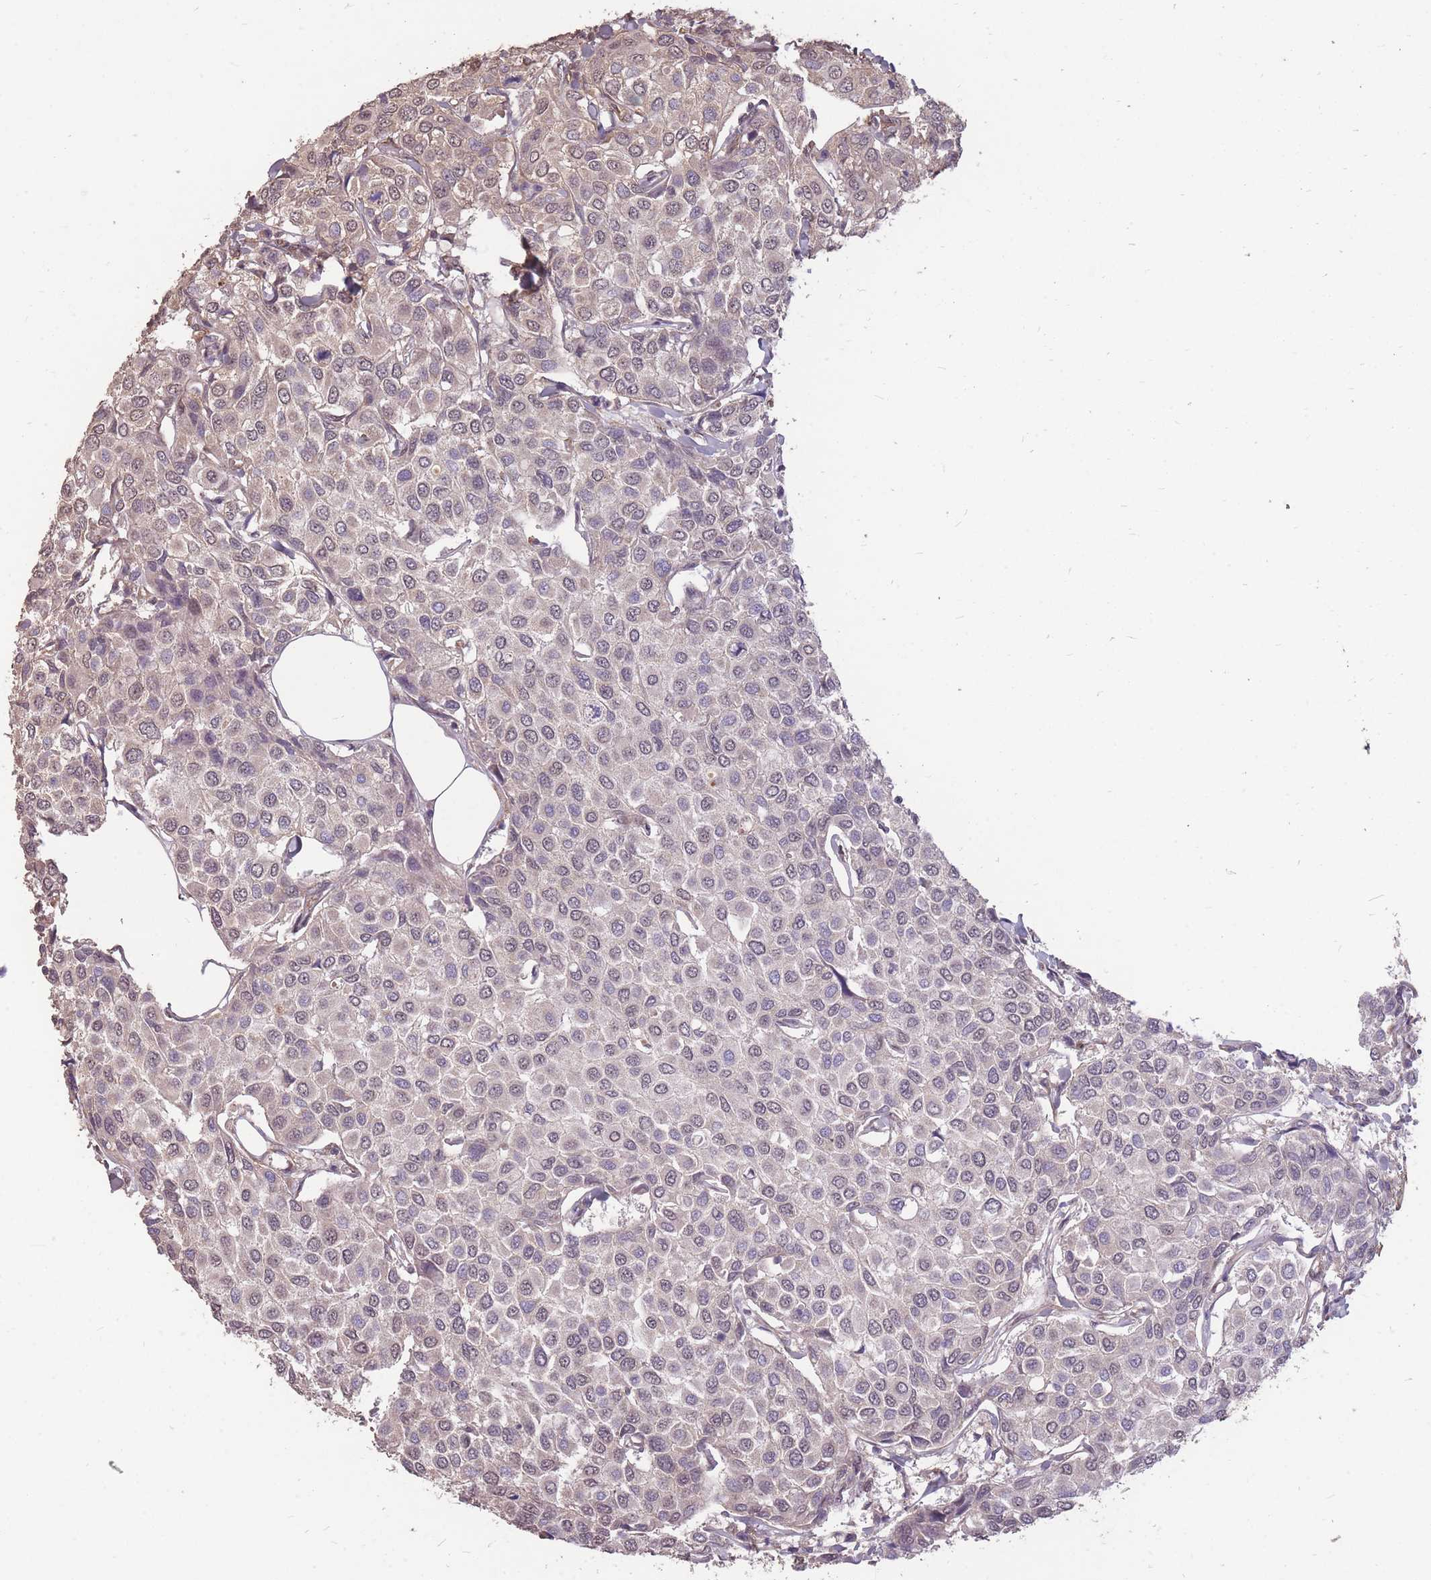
{"staining": {"intensity": "negative", "quantity": "none", "location": "none"}, "tissue": "breast cancer", "cell_type": "Tumor cells", "image_type": "cancer", "snomed": [{"axis": "morphology", "description": "Duct carcinoma"}, {"axis": "topography", "description": "Breast"}], "caption": "Breast cancer (infiltrating ductal carcinoma) stained for a protein using IHC shows no positivity tumor cells.", "gene": "DYNC1LI2", "patient": {"sex": "female", "age": 55}}